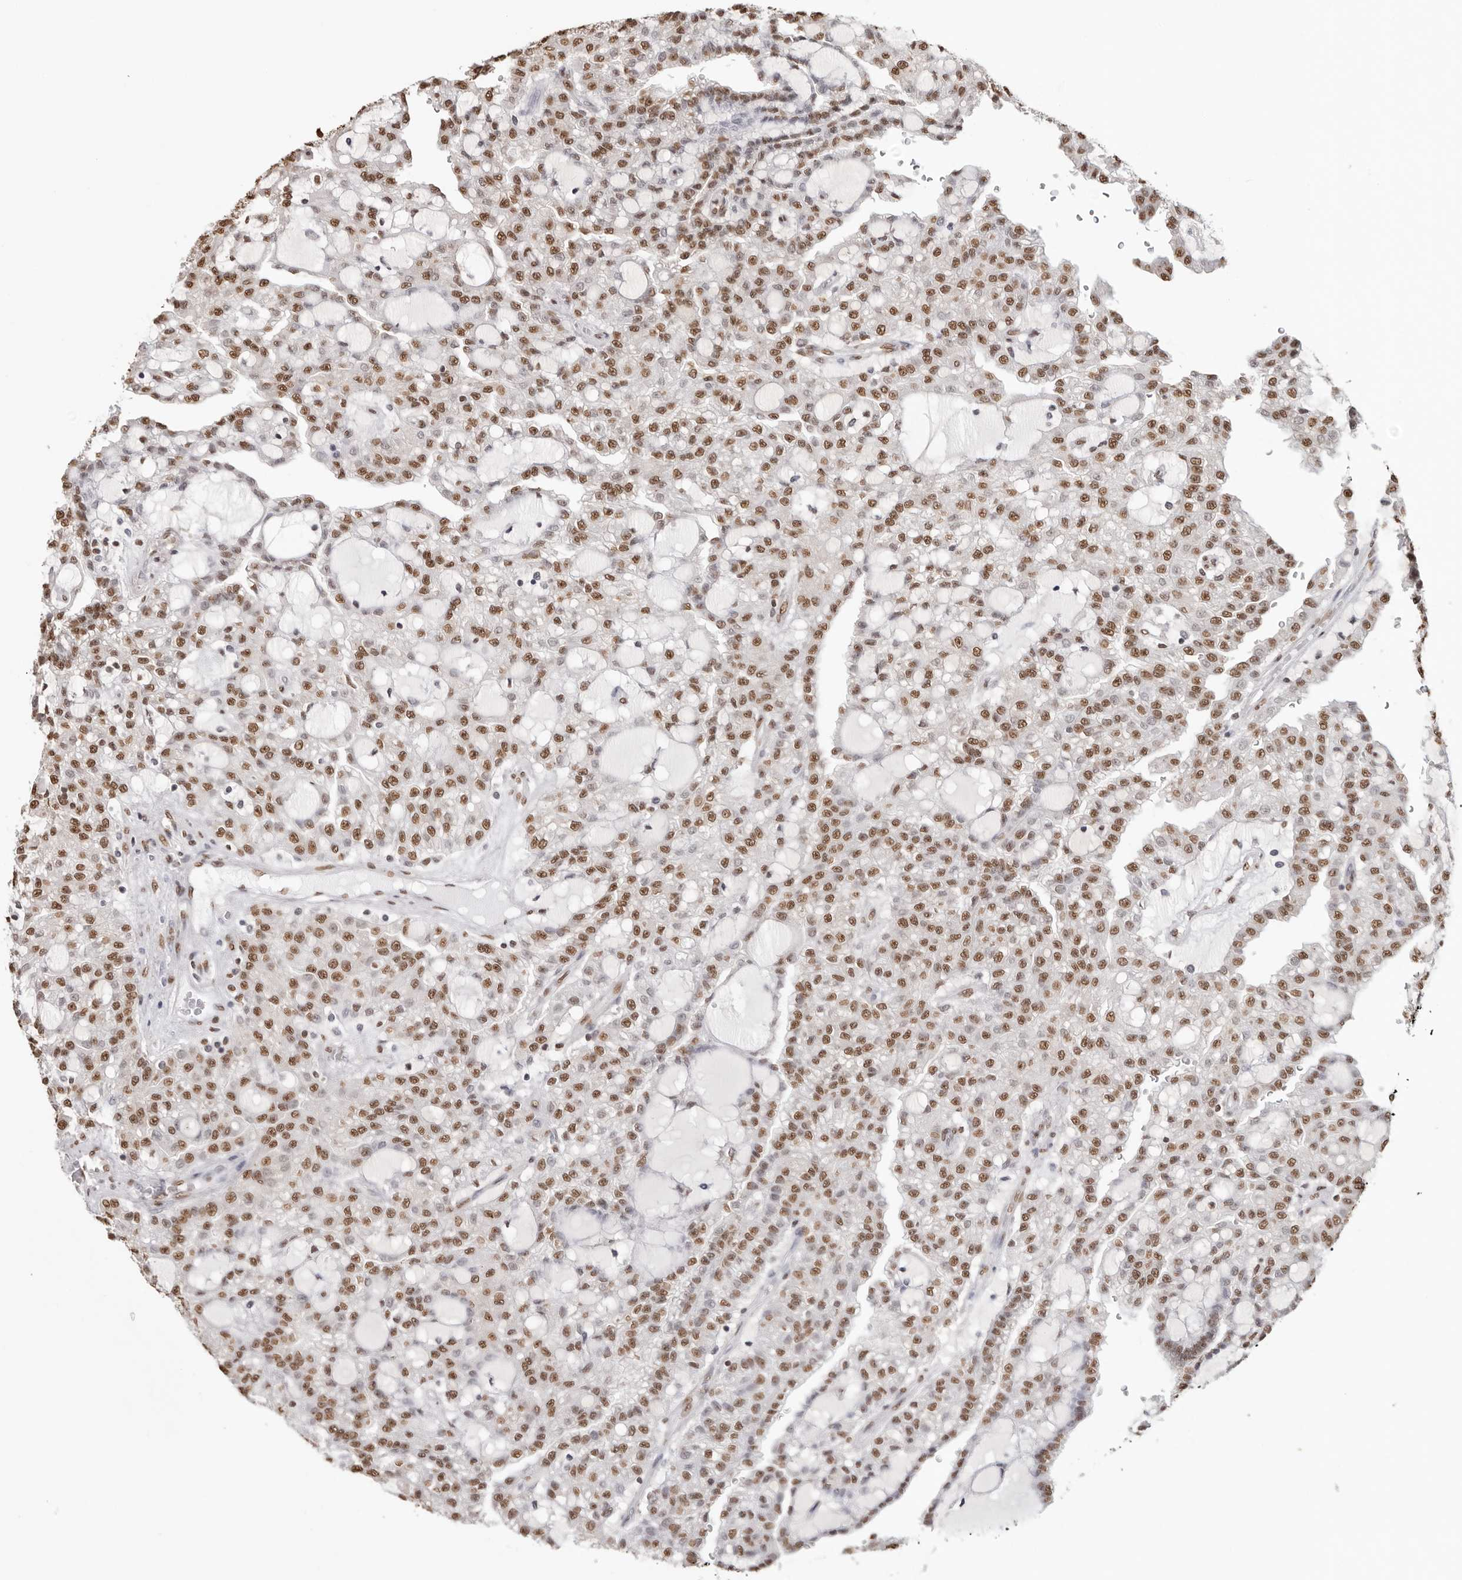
{"staining": {"intensity": "moderate", "quantity": ">75%", "location": "nuclear"}, "tissue": "renal cancer", "cell_type": "Tumor cells", "image_type": "cancer", "snomed": [{"axis": "morphology", "description": "Adenocarcinoma, NOS"}, {"axis": "topography", "description": "Kidney"}], "caption": "Immunohistochemistry photomicrograph of neoplastic tissue: renal cancer stained using IHC exhibits medium levels of moderate protein expression localized specifically in the nuclear of tumor cells, appearing as a nuclear brown color.", "gene": "OLIG3", "patient": {"sex": "male", "age": 63}}